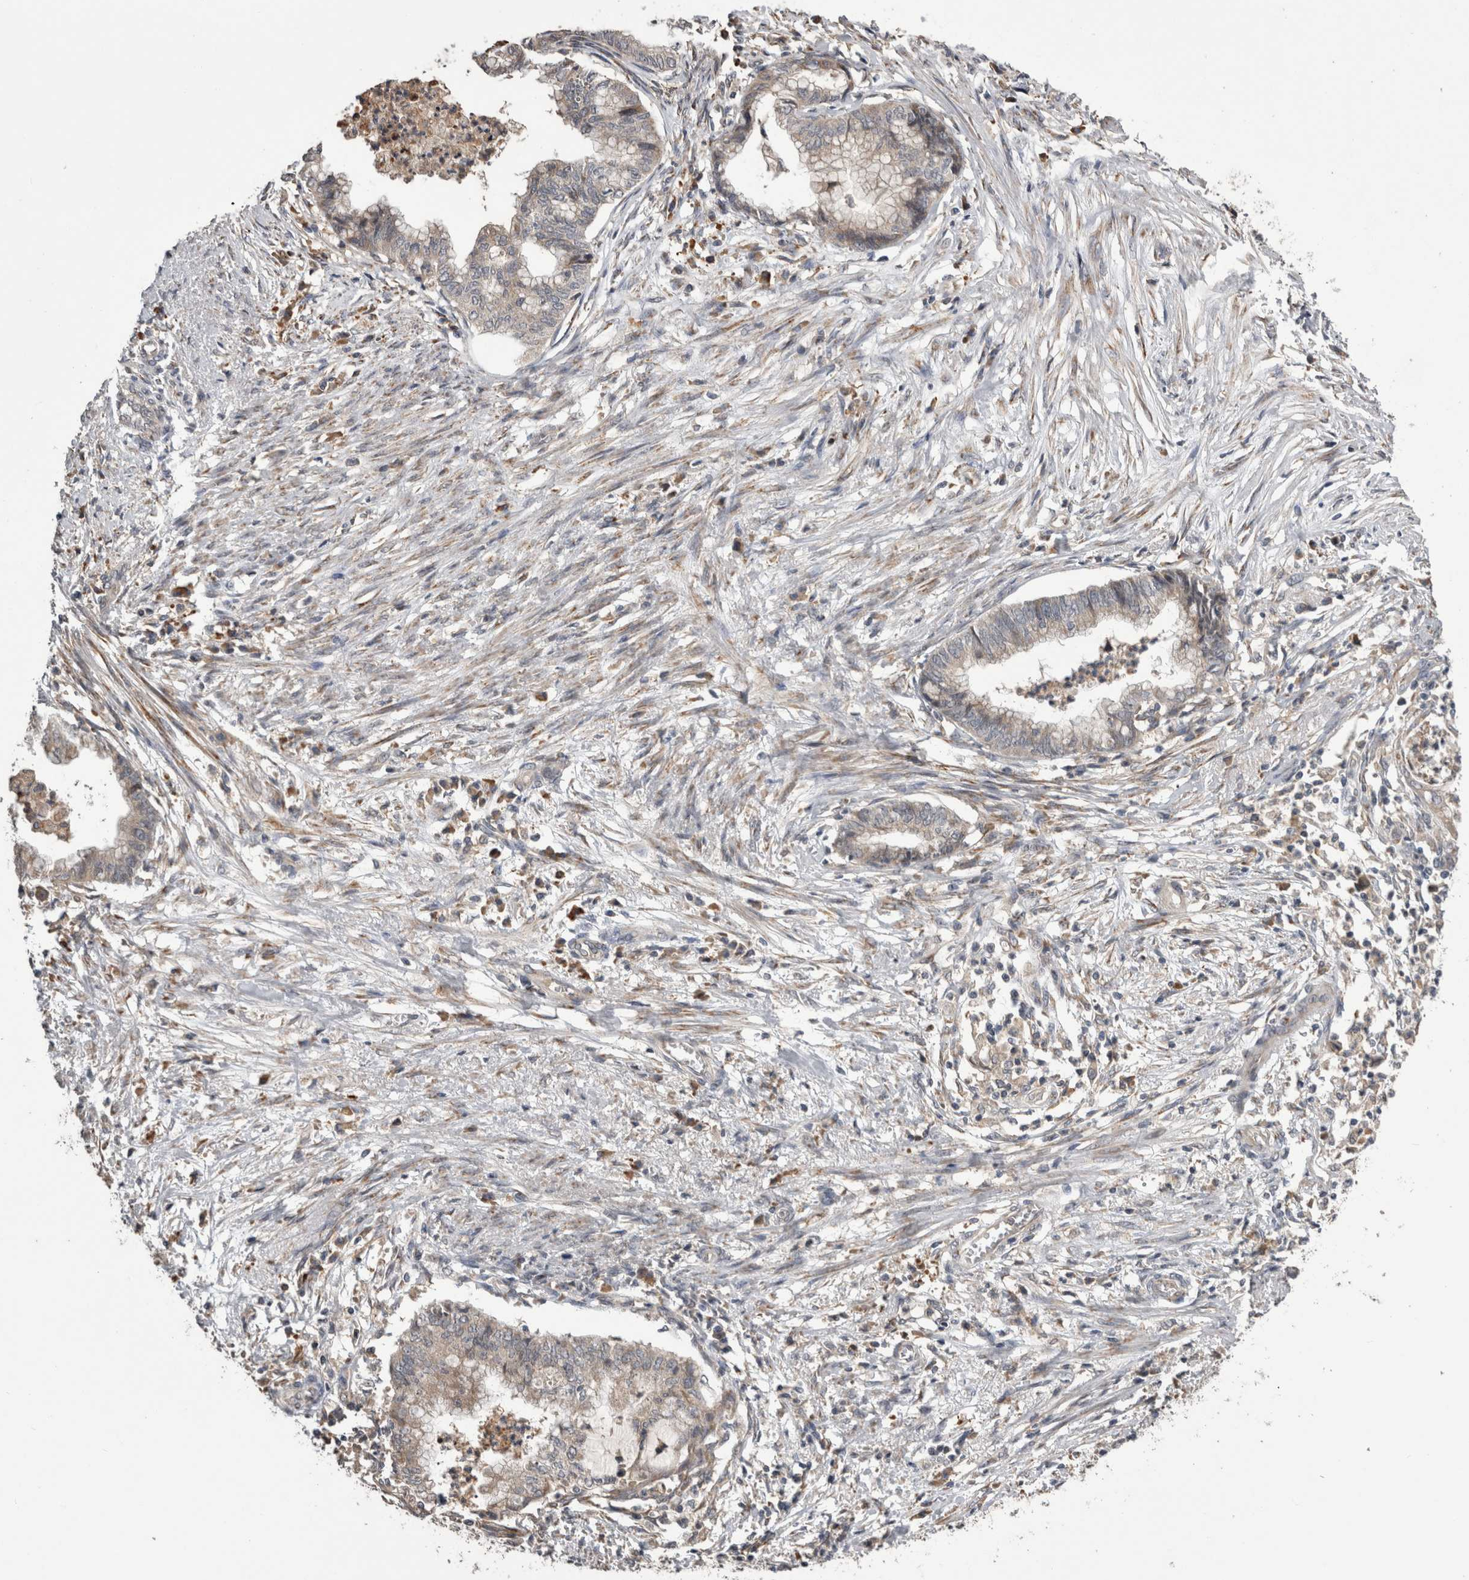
{"staining": {"intensity": "weak", "quantity": "<25%", "location": "cytoplasmic/membranous"}, "tissue": "endometrial cancer", "cell_type": "Tumor cells", "image_type": "cancer", "snomed": [{"axis": "morphology", "description": "Necrosis, NOS"}, {"axis": "morphology", "description": "Adenocarcinoma, NOS"}, {"axis": "topography", "description": "Endometrium"}], "caption": "Immunohistochemistry photomicrograph of neoplastic tissue: human endometrial cancer (adenocarcinoma) stained with DAB (3,3'-diaminobenzidine) reveals no significant protein staining in tumor cells.", "gene": "ANXA13", "patient": {"sex": "female", "age": 79}}